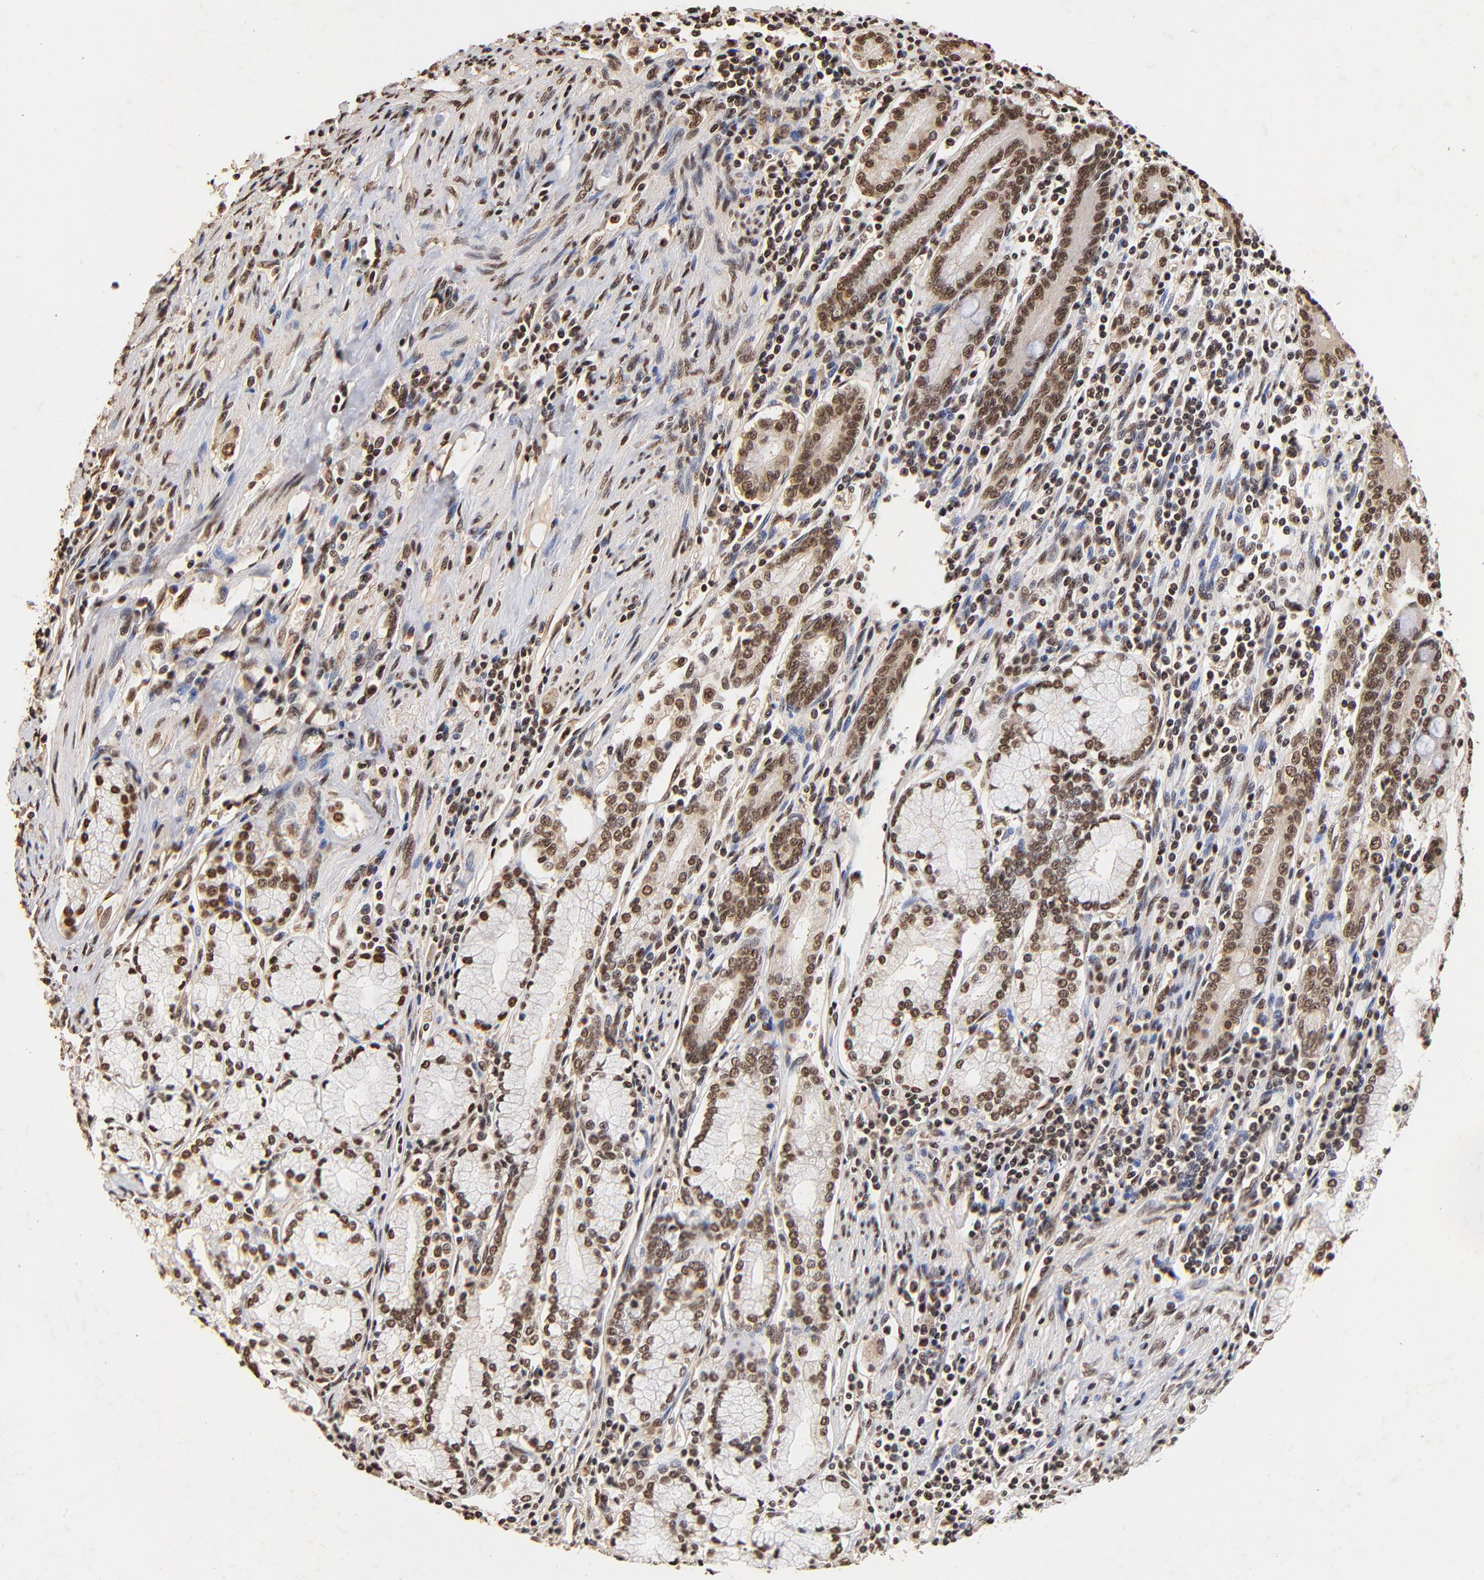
{"staining": {"intensity": "strong", "quantity": ">75%", "location": "cytoplasmic/membranous,nuclear"}, "tissue": "pancreatic cancer", "cell_type": "Tumor cells", "image_type": "cancer", "snomed": [{"axis": "morphology", "description": "Adenocarcinoma, NOS"}, {"axis": "topography", "description": "Pancreas"}], "caption": "A micrograph of human pancreatic cancer stained for a protein shows strong cytoplasmic/membranous and nuclear brown staining in tumor cells. The staining was performed using DAB, with brown indicating positive protein expression. Nuclei are stained blue with hematoxylin.", "gene": "MED12", "patient": {"sex": "male", "age": 77}}